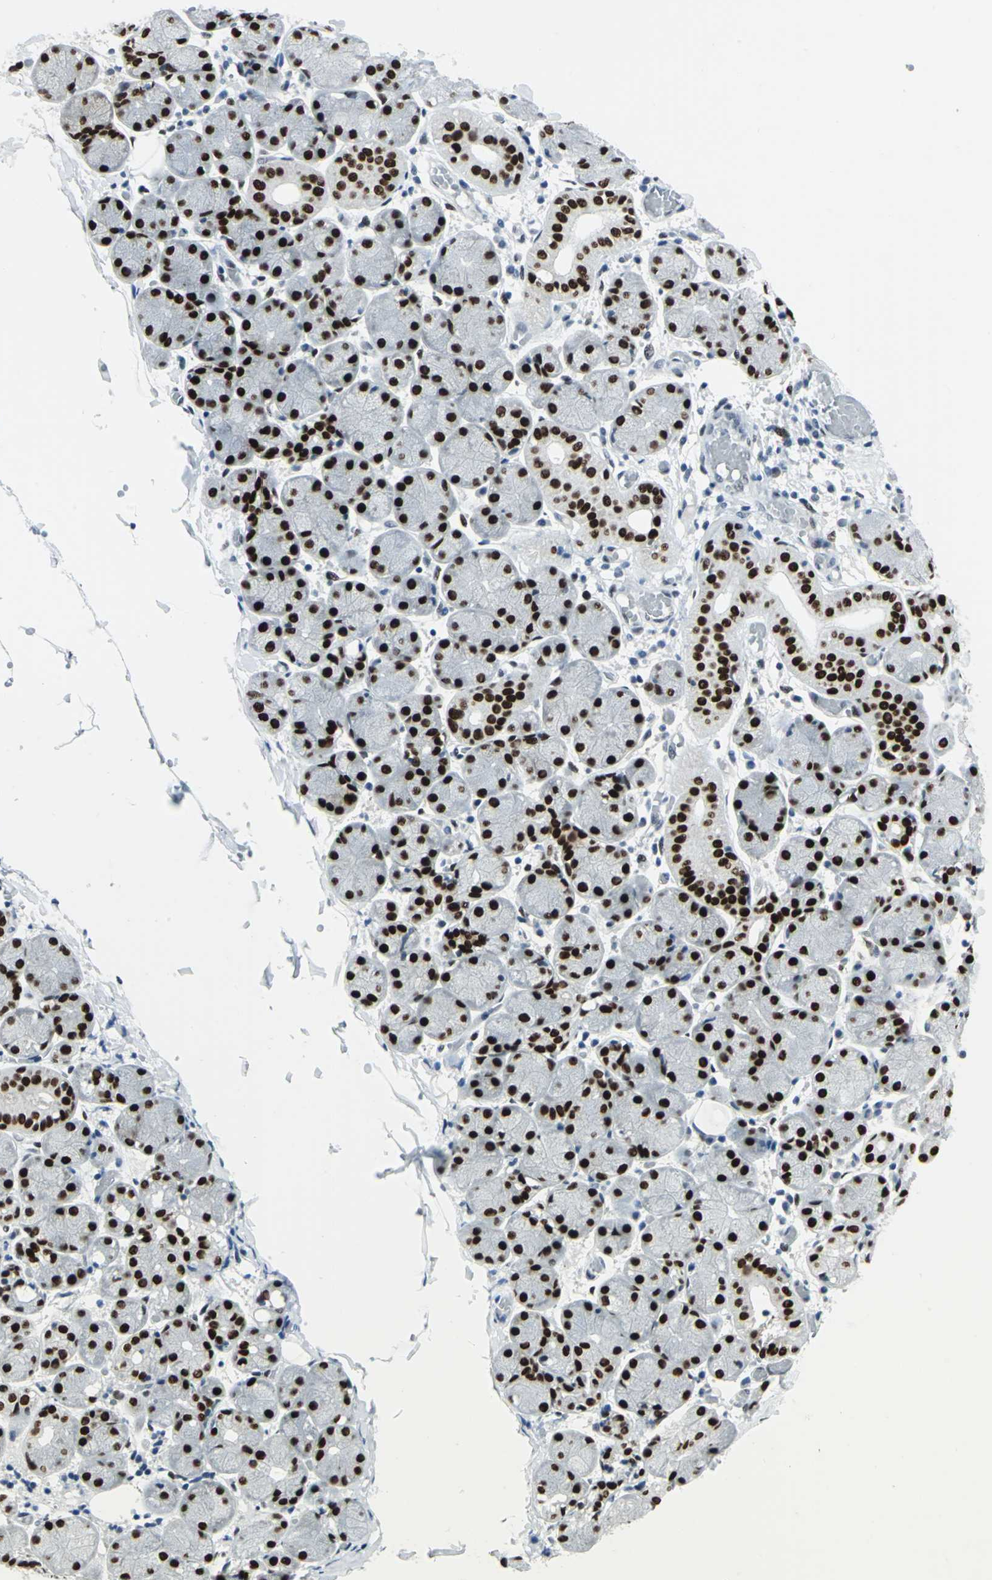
{"staining": {"intensity": "strong", "quantity": ">75%", "location": "nuclear"}, "tissue": "salivary gland", "cell_type": "Glandular cells", "image_type": "normal", "snomed": [{"axis": "morphology", "description": "Normal tissue, NOS"}, {"axis": "topography", "description": "Salivary gland"}], "caption": "About >75% of glandular cells in normal human salivary gland show strong nuclear protein positivity as visualized by brown immunohistochemical staining.", "gene": "MEIS2", "patient": {"sex": "female", "age": 24}}